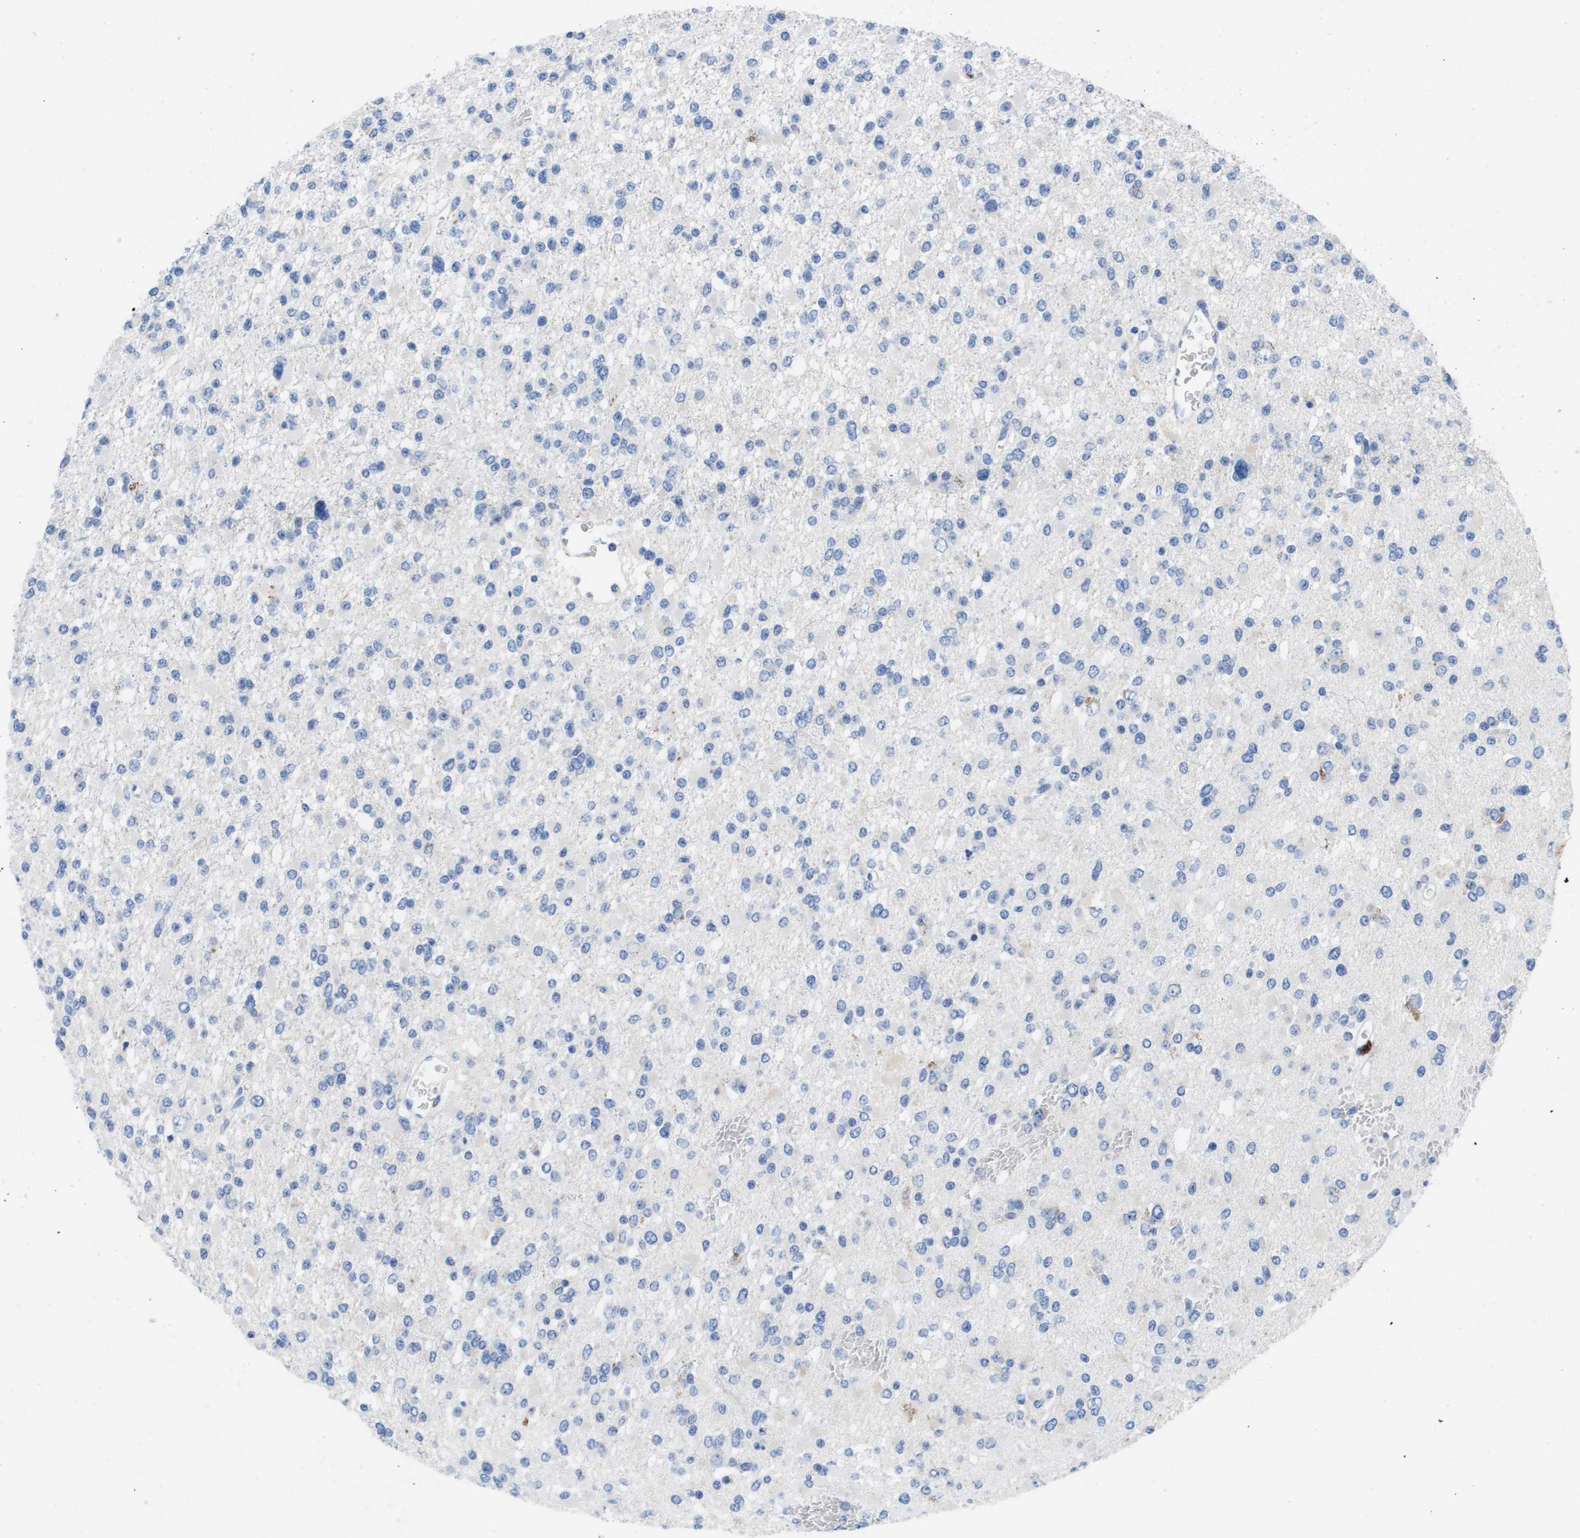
{"staining": {"intensity": "negative", "quantity": "none", "location": "none"}, "tissue": "glioma", "cell_type": "Tumor cells", "image_type": "cancer", "snomed": [{"axis": "morphology", "description": "Glioma, malignant, Low grade"}, {"axis": "topography", "description": "Brain"}], "caption": "Tumor cells show no significant staining in glioma. (DAB immunohistochemistry visualized using brightfield microscopy, high magnification).", "gene": "MS4A1", "patient": {"sex": "female", "age": 22}}